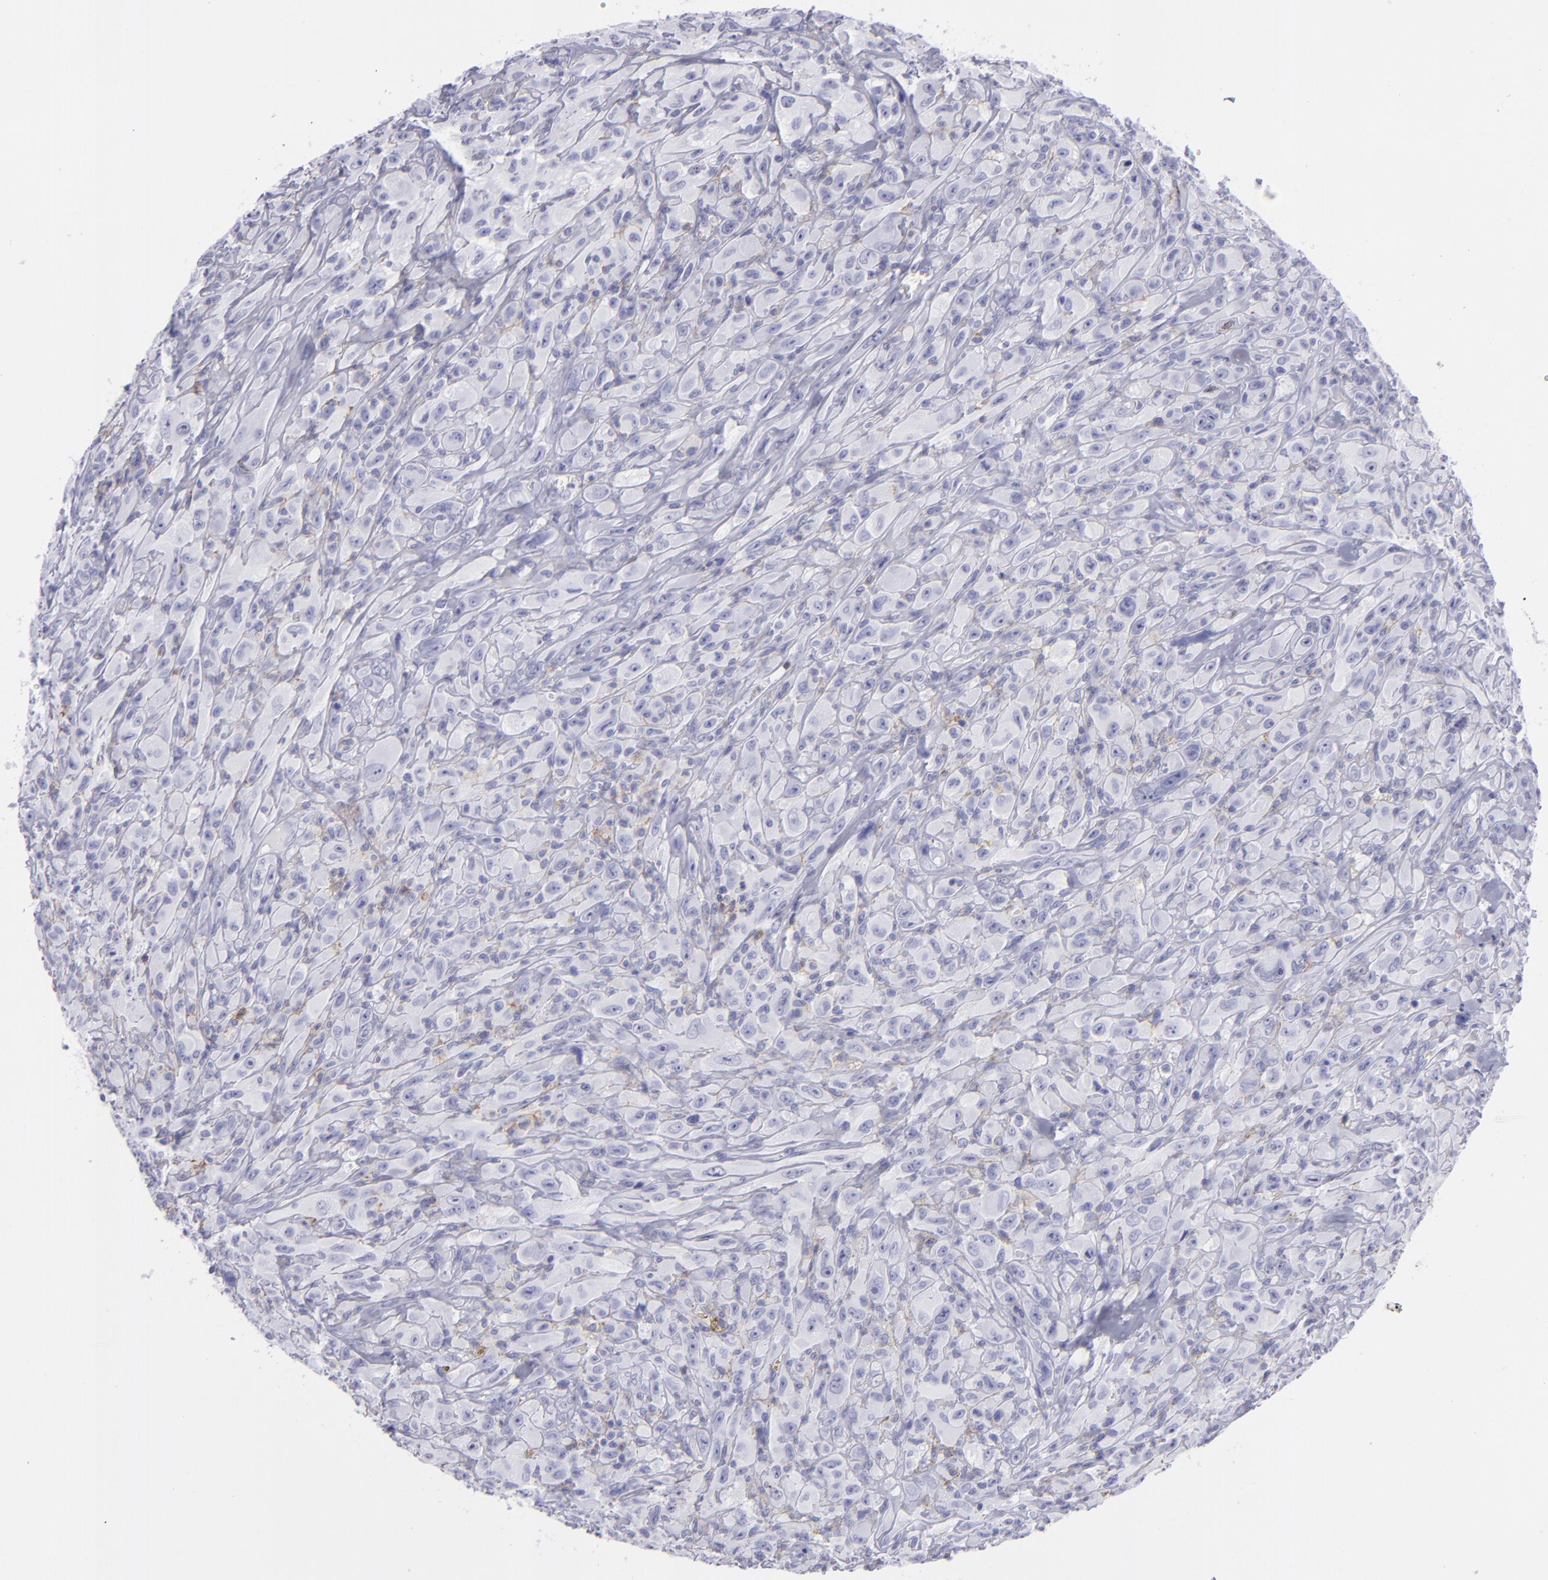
{"staining": {"intensity": "negative", "quantity": "none", "location": "none"}, "tissue": "glioma", "cell_type": "Tumor cells", "image_type": "cancer", "snomed": [{"axis": "morphology", "description": "Glioma, malignant, High grade"}, {"axis": "topography", "description": "Brain"}], "caption": "Tumor cells are negative for protein expression in human high-grade glioma (malignant).", "gene": "SELPLG", "patient": {"sex": "male", "age": 48}}